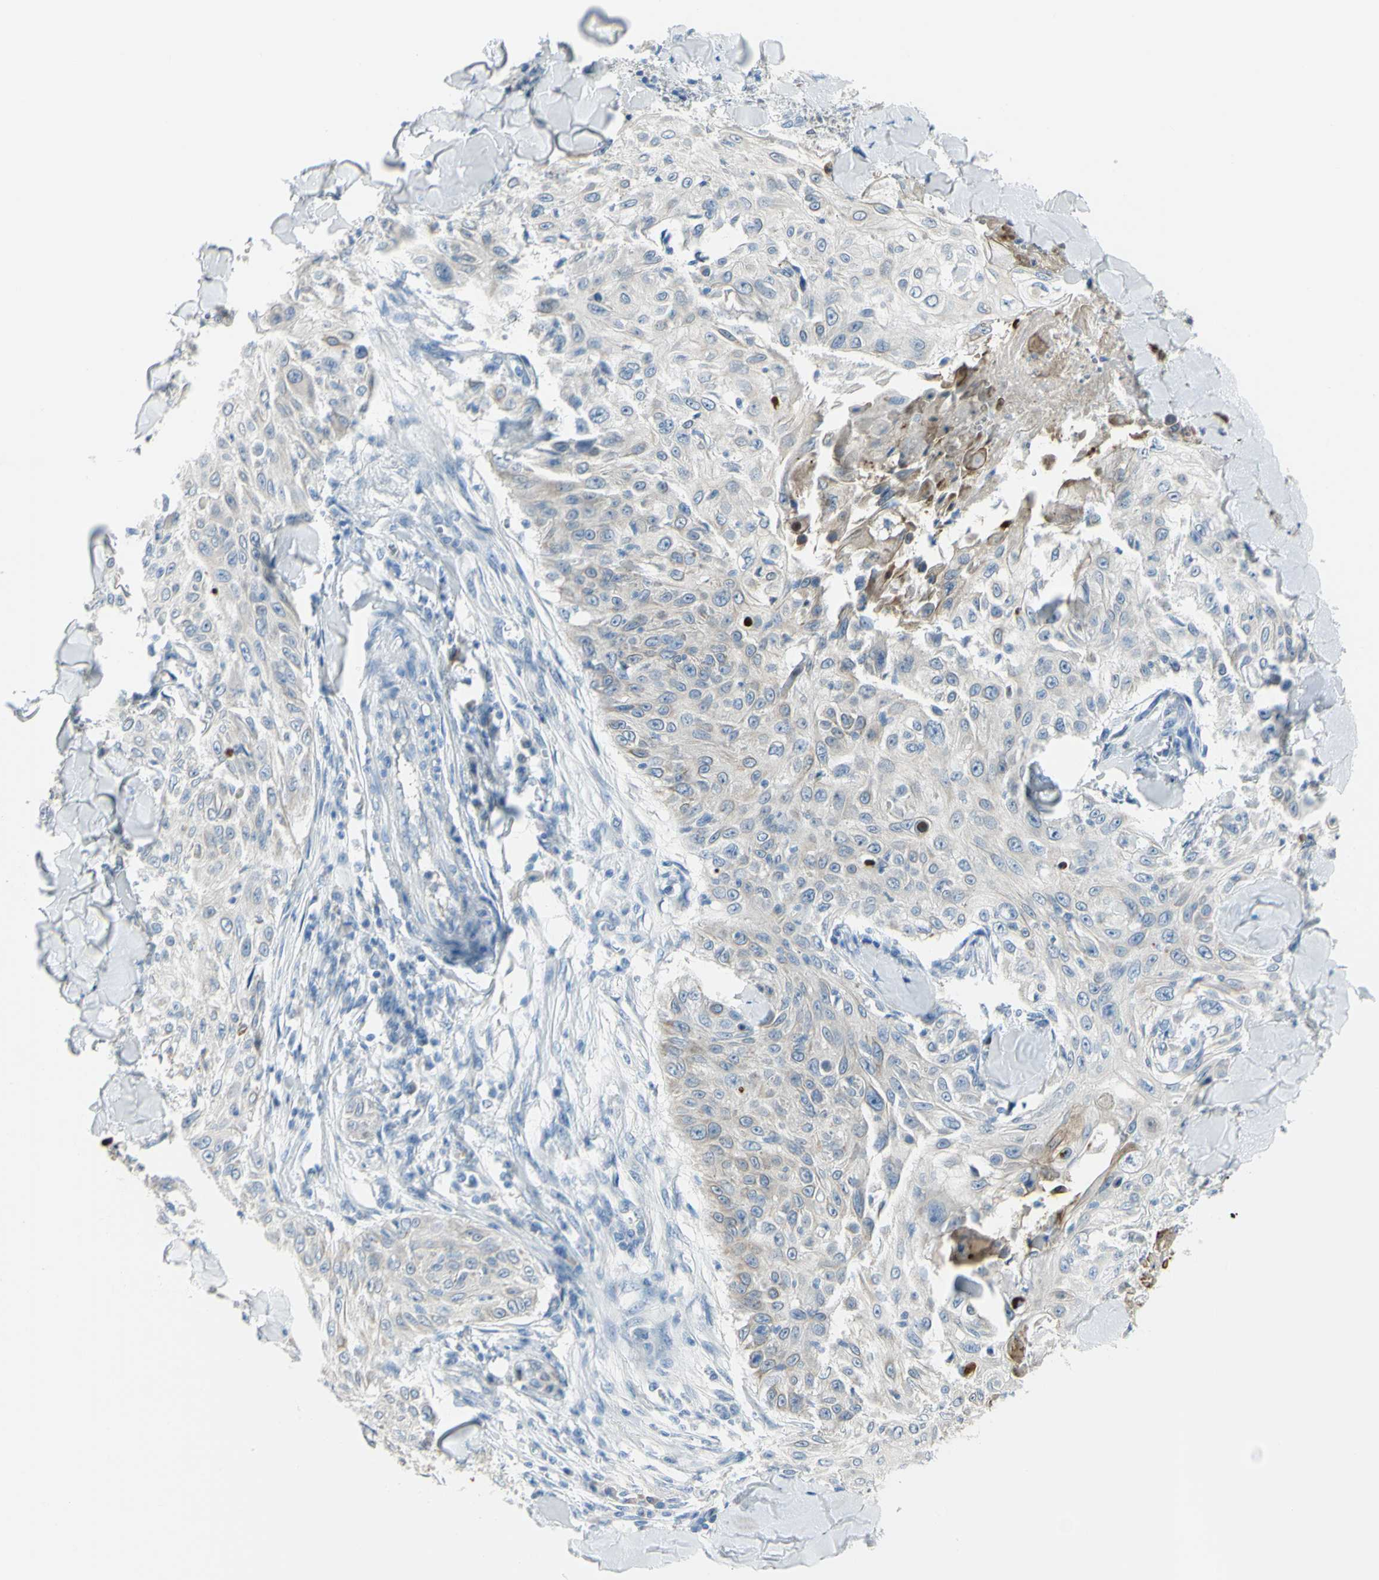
{"staining": {"intensity": "weak", "quantity": "<25%", "location": "cytoplasmic/membranous"}, "tissue": "skin cancer", "cell_type": "Tumor cells", "image_type": "cancer", "snomed": [{"axis": "morphology", "description": "Squamous cell carcinoma, NOS"}, {"axis": "topography", "description": "Skin"}], "caption": "Protein analysis of squamous cell carcinoma (skin) reveals no significant positivity in tumor cells. (DAB immunohistochemistry (IHC) visualized using brightfield microscopy, high magnification).", "gene": "ZNF557", "patient": {"sex": "male", "age": 86}}